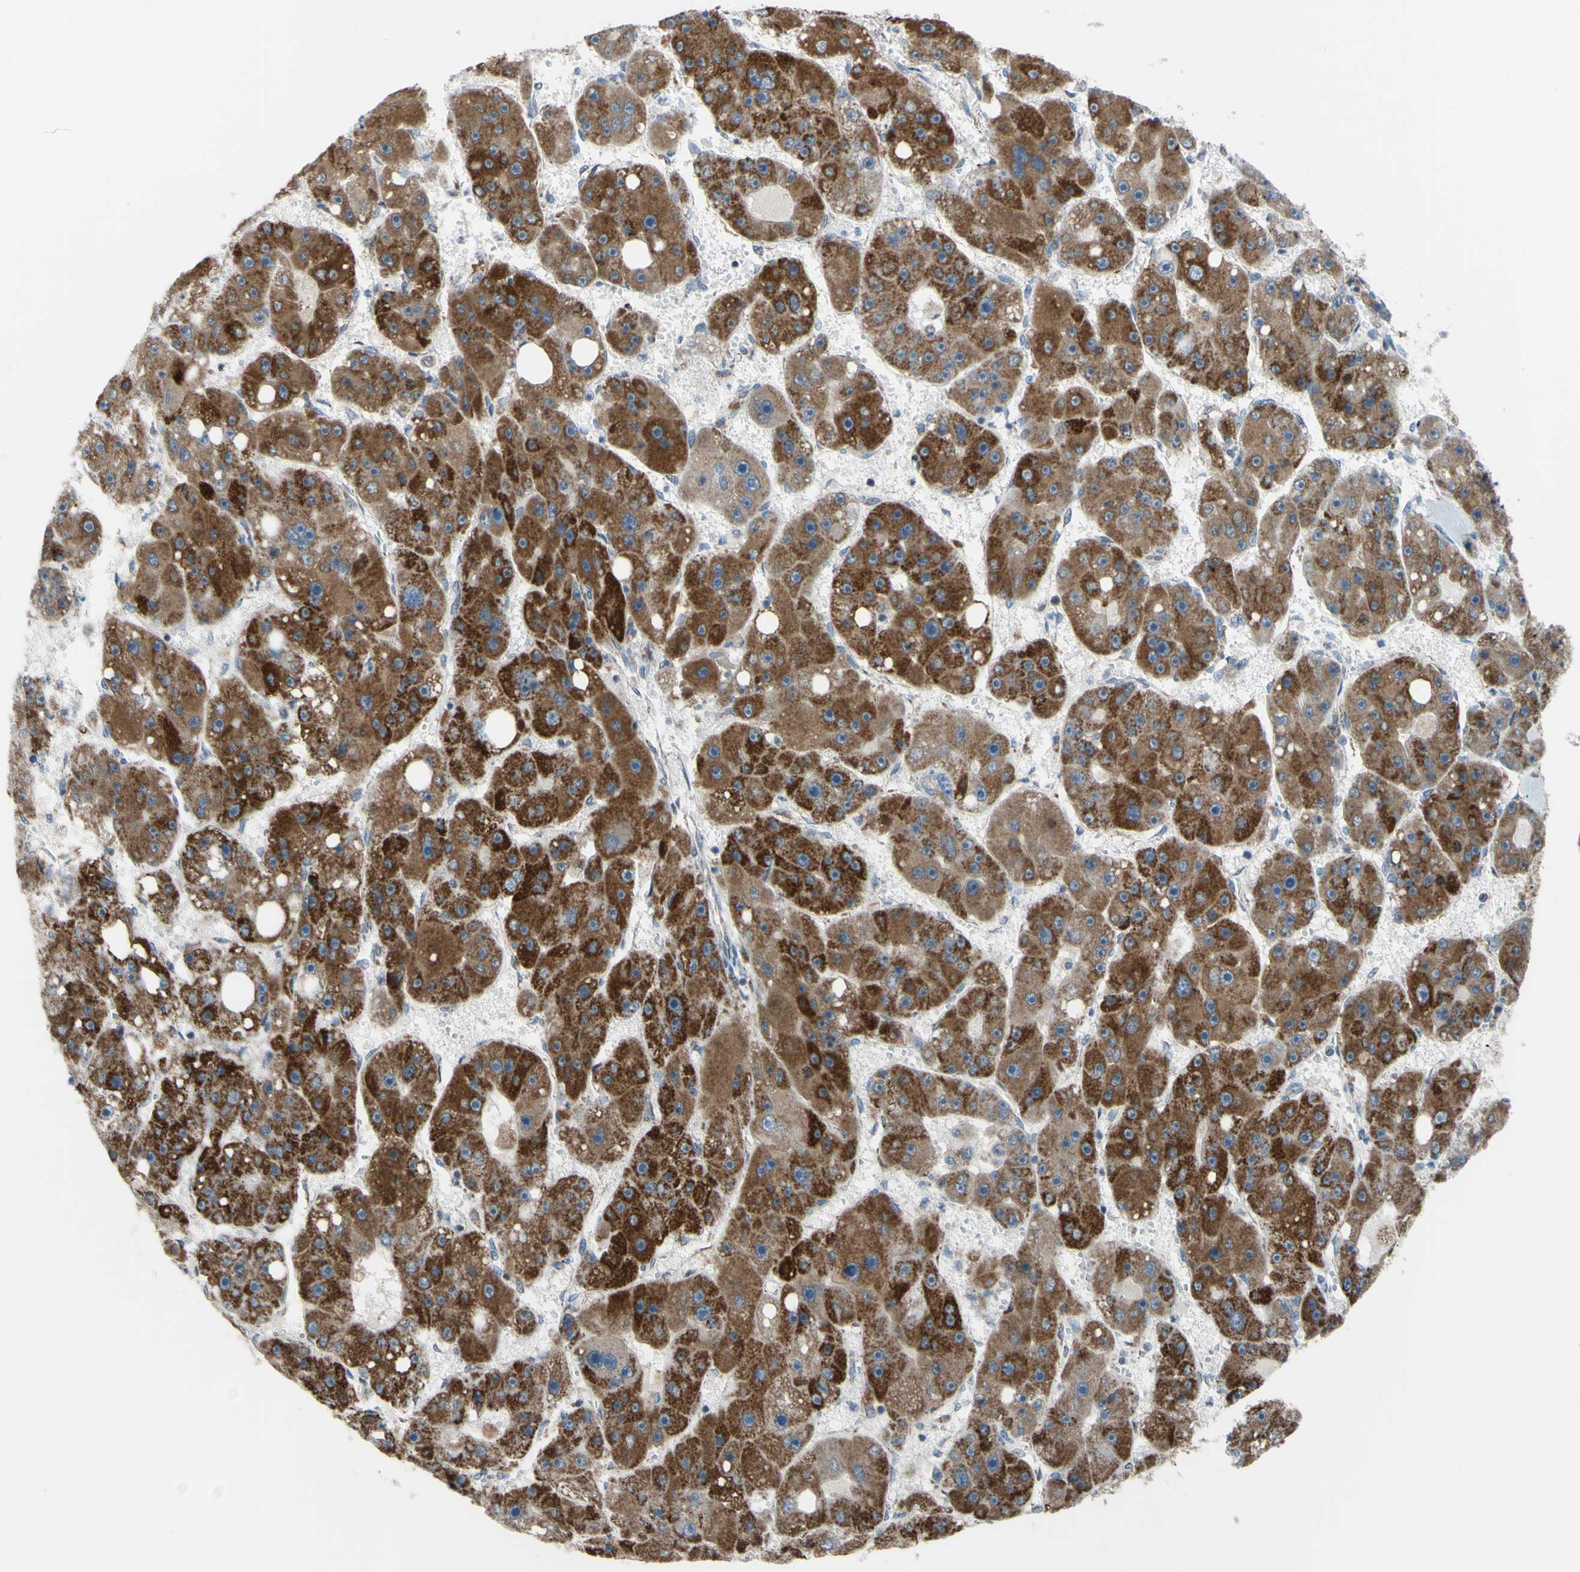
{"staining": {"intensity": "moderate", "quantity": ">75%", "location": "cytoplasmic/membranous"}, "tissue": "liver cancer", "cell_type": "Tumor cells", "image_type": "cancer", "snomed": [{"axis": "morphology", "description": "Carcinoma, Hepatocellular, NOS"}, {"axis": "topography", "description": "Liver"}], "caption": "An image of human hepatocellular carcinoma (liver) stained for a protein exhibits moderate cytoplasmic/membranous brown staining in tumor cells.", "gene": "GLT8D1", "patient": {"sex": "female", "age": 61}}